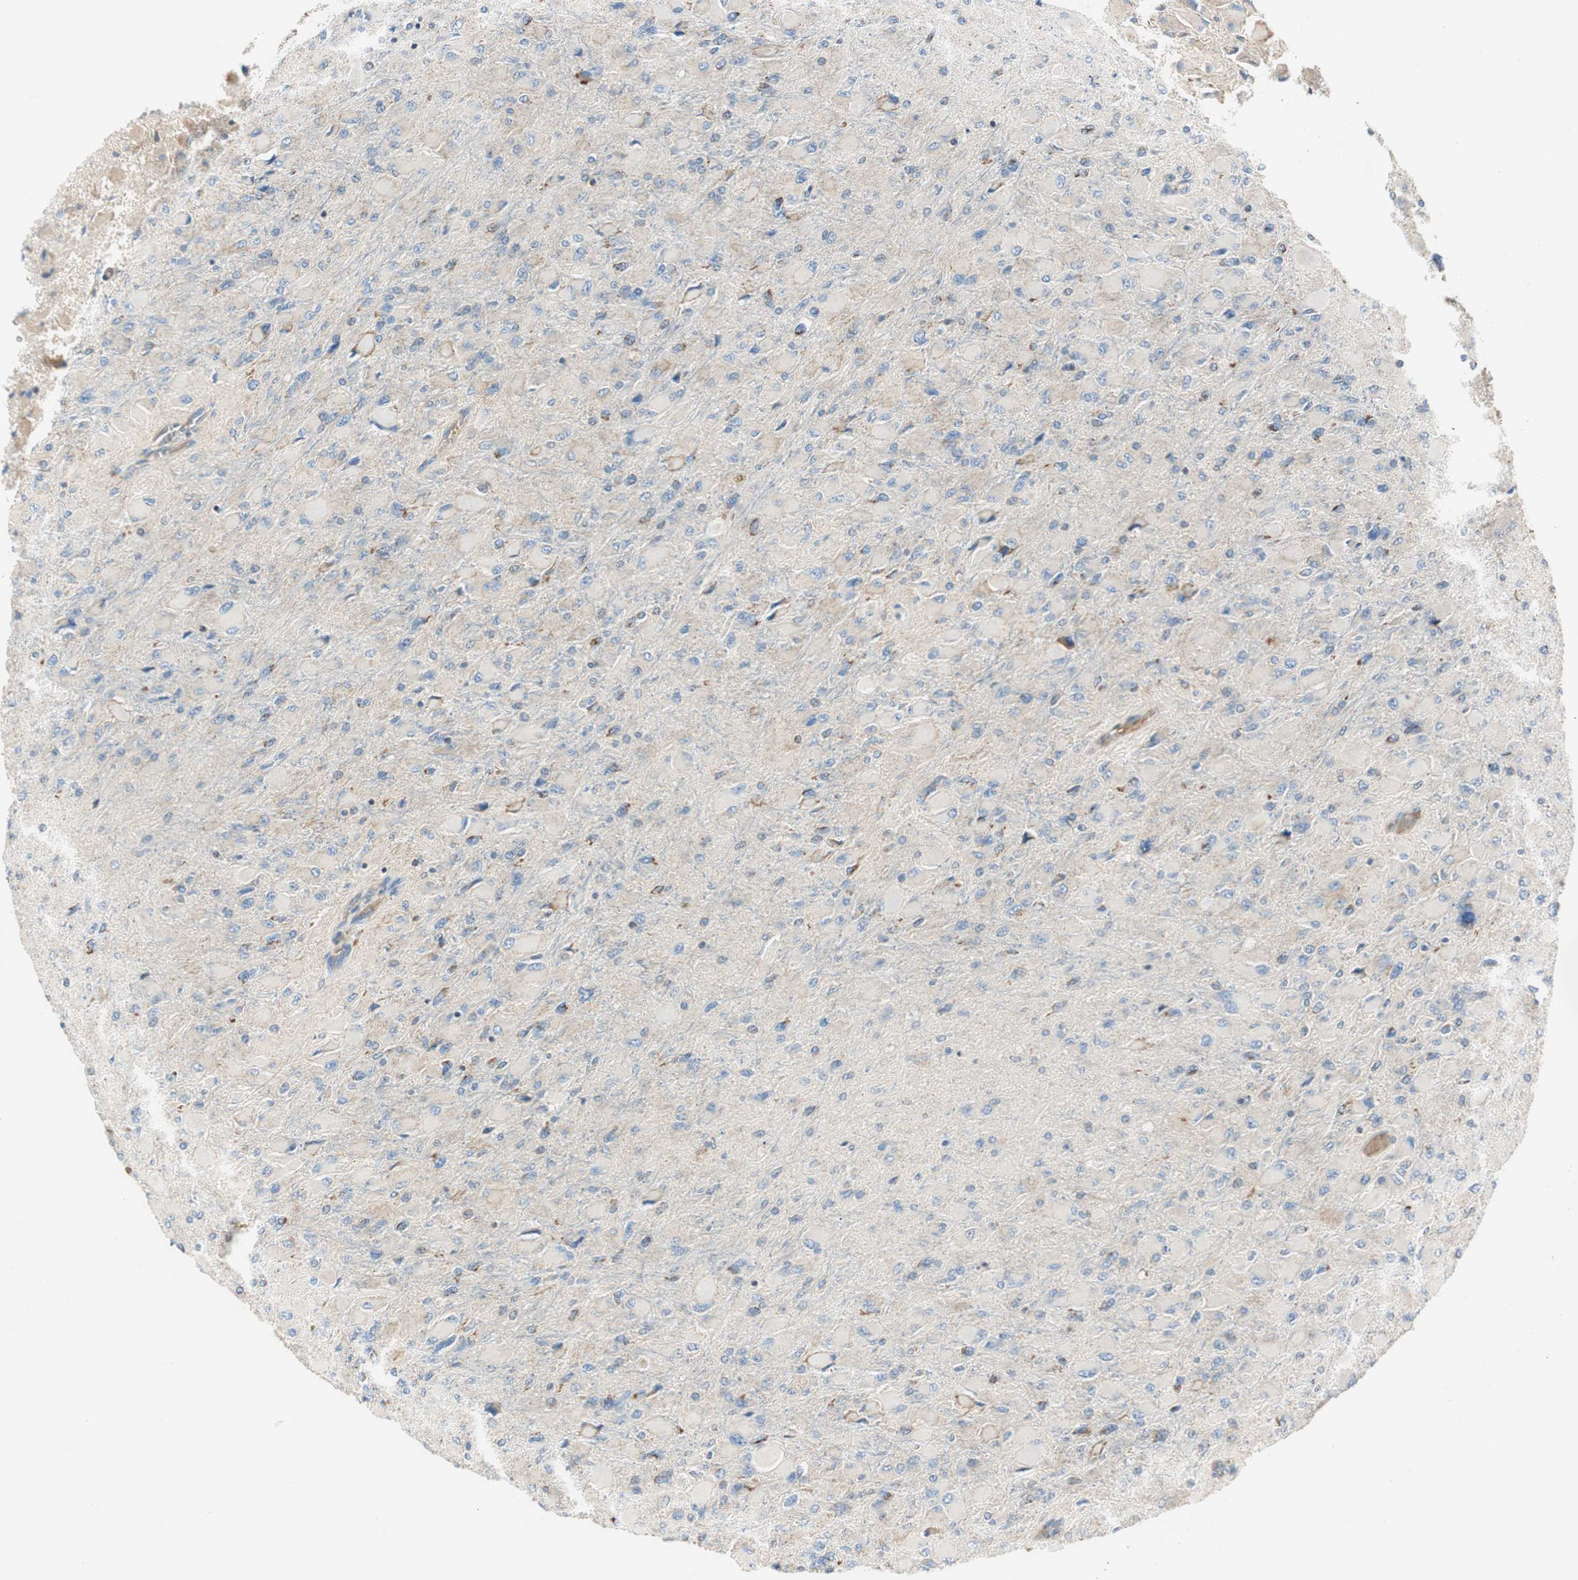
{"staining": {"intensity": "negative", "quantity": "none", "location": "none"}, "tissue": "glioma", "cell_type": "Tumor cells", "image_type": "cancer", "snomed": [{"axis": "morphology", "description": "Glioma, malignant, High grade"}, {"axis": "topography", "description": "Cerebral cortex"}], "caption": "Tumor cells show no significant staining in high-grade glioma (malignant).", "gene": "RORB", "patient": {"sex": "female", "age": 36}}